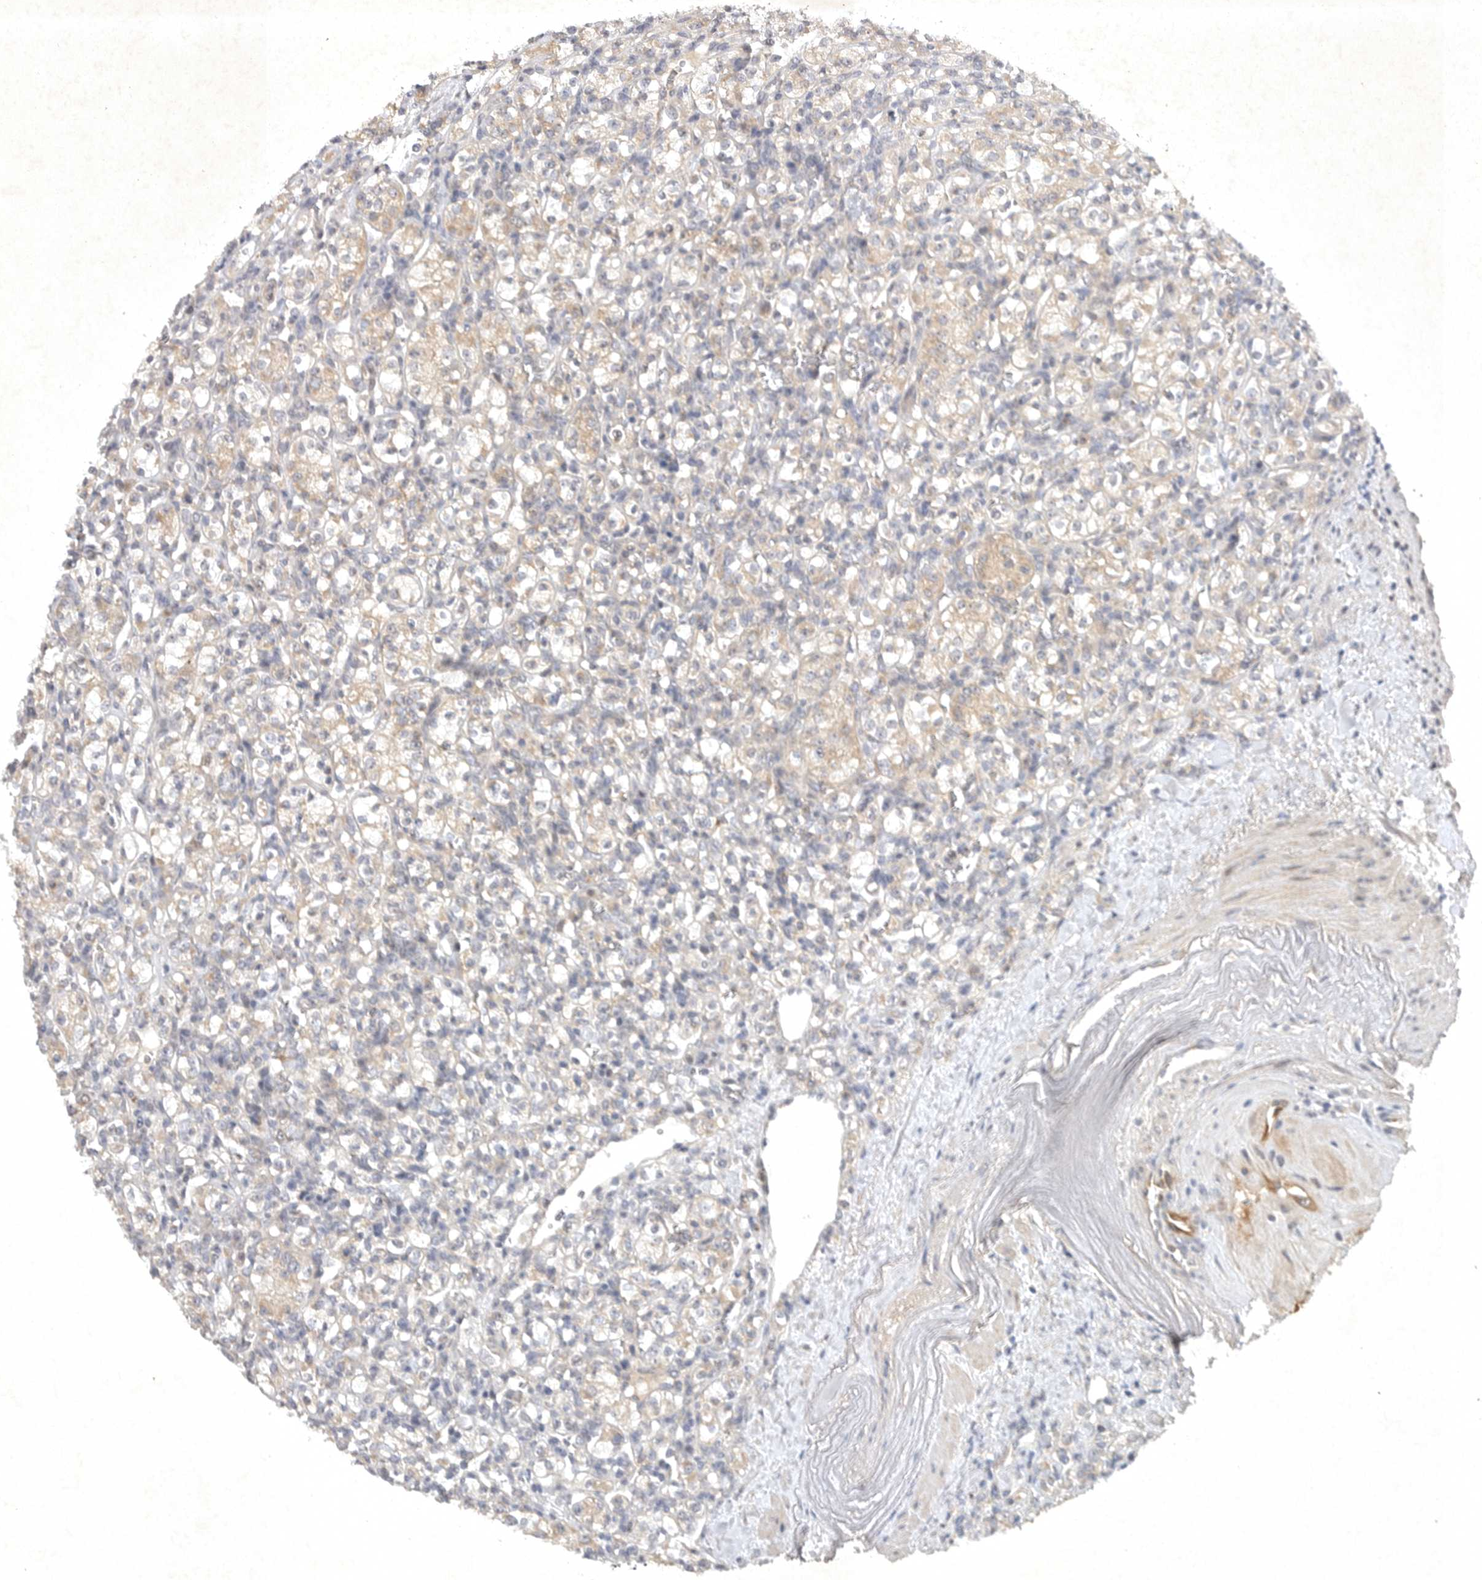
{"staining": {"intensity": "weak", "quantity": "<25%", "location": "cytoplasmic/membranous"}, "tissue": "renal cancer", "cell_type": "Tumor cells", "image_type": "cancer", "snomed": [{"axis": "morphology", "description": "Adenocarcinoma, NOS"}, {"axis": "topography", "description": "Kidney"}], "caption": "Immunohistochemical staining of renal cancer shows no significant positivity in tumor cells.", "gene": "PTPDC1", "patient": {"sex": "male", "age": 77}}